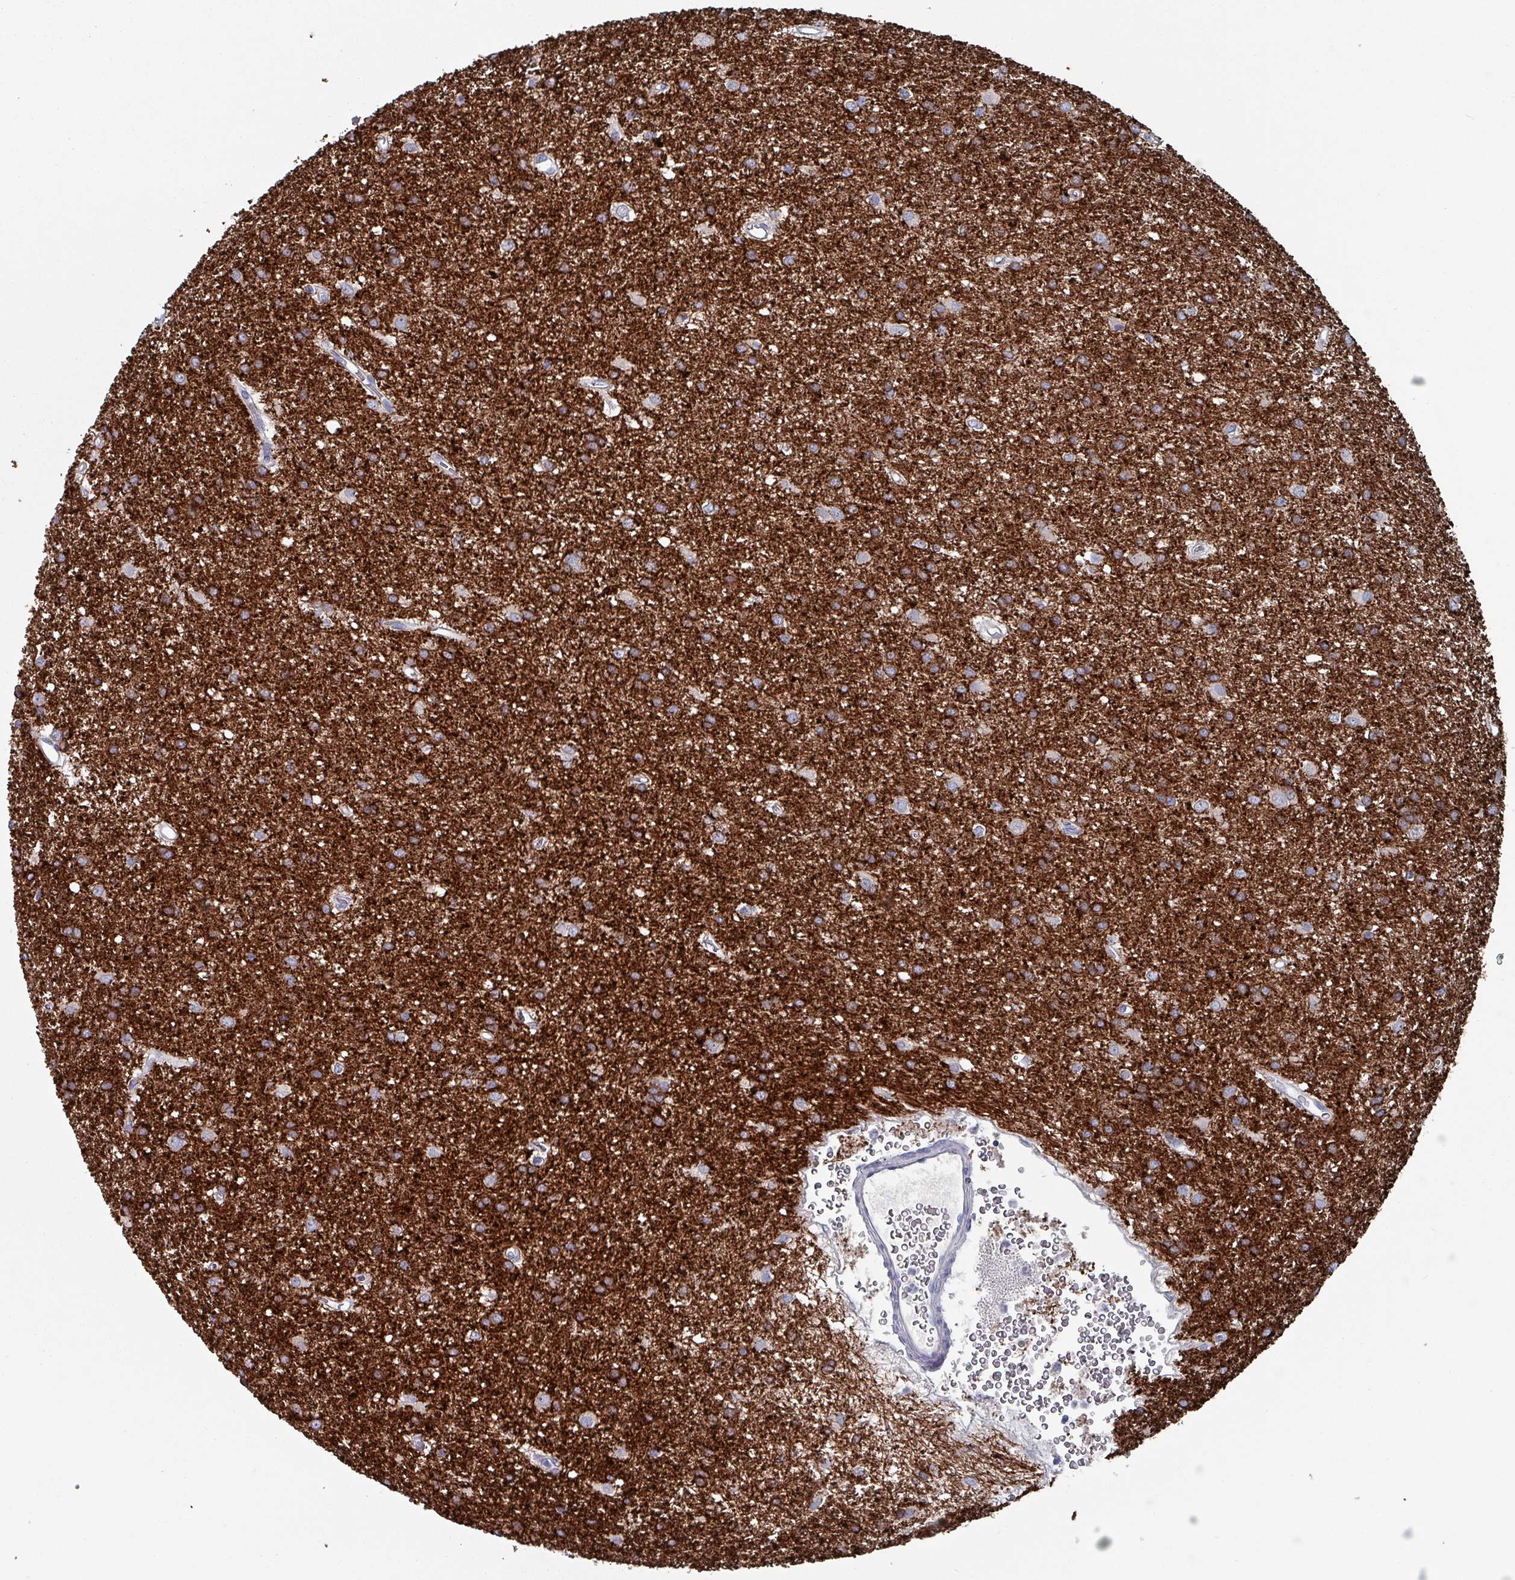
{"staining": {"intensity": "weak", "quantity": "<25%", "location": "cytoplasmic/membranous"}, "tissue": "glioma", "cell_type": "Tumor cells", "image_type": "cancer", "snomed": [{"axis": "morphology", "description": "Glioma, malignant, High grade"}, {"axis": "topography", "description": "Brain"}], "caption": "An image of glioma stained for a protein exhibits no brown staining in tumor cells.", "gene": "DRD5", "patient": {"sex": "female", "age": 50}}